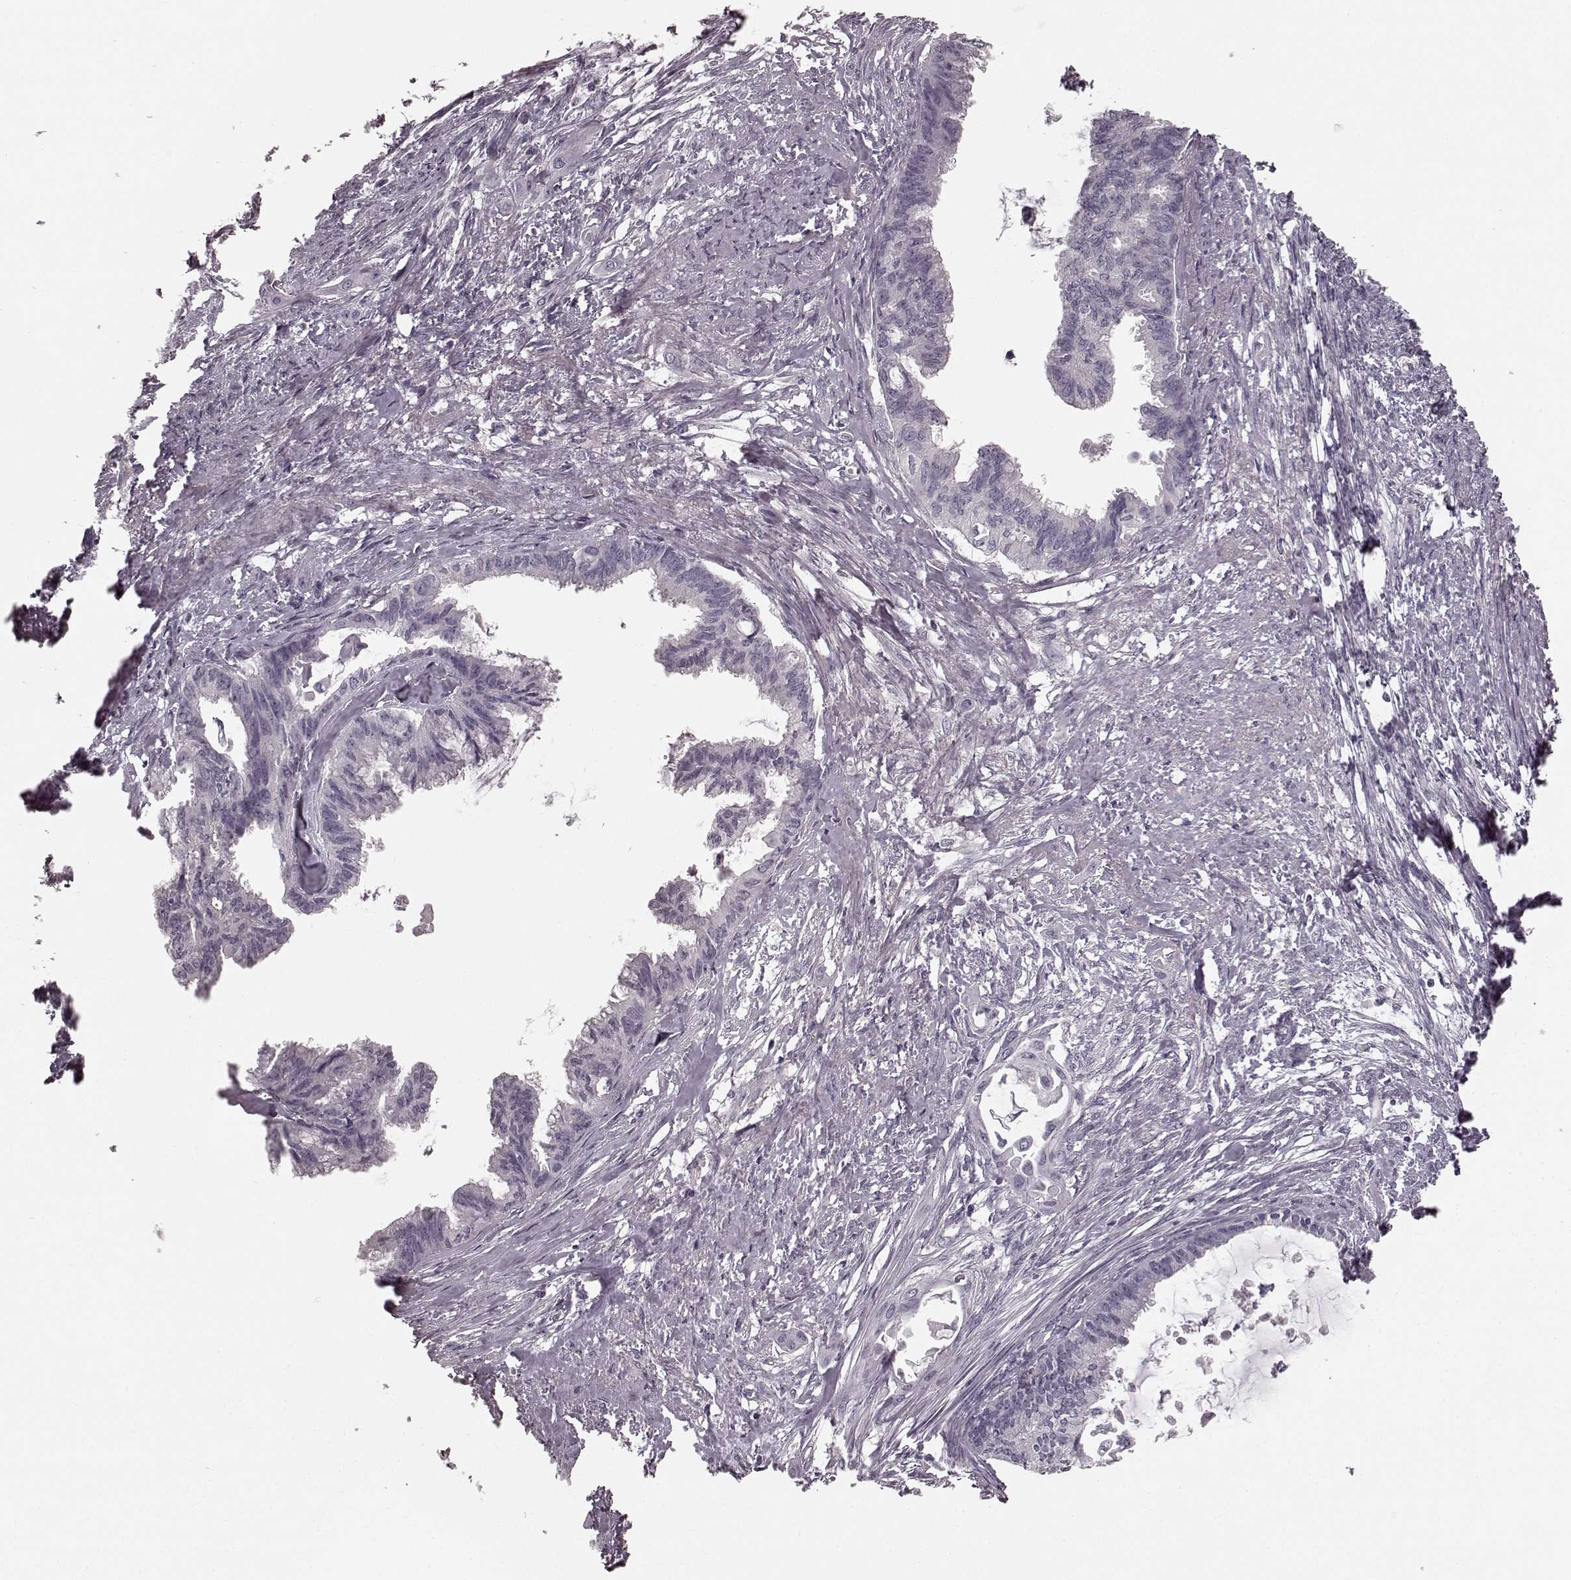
{"staining": {"intensity": "negative", "quantity": "none", "location": "none"}, "tissue": "endometrial cancer", "cell_type": "Tumor cells", "image_type": "cancer", "snomed": [{"axis": "morphology", "description": "Adenocarcinoma, NOS"}, {"axis": "topography", "description": "Endometrium"}], "caption": "Immunohistochemistry (IHC) image of neoplastic tissue: human adenocarcinoma (endometrial) stained with DAB exhibits no significant protein expression in tumor cells.", "gene": "PRKCE", "patient": {"sex": "female", "age": 86}}